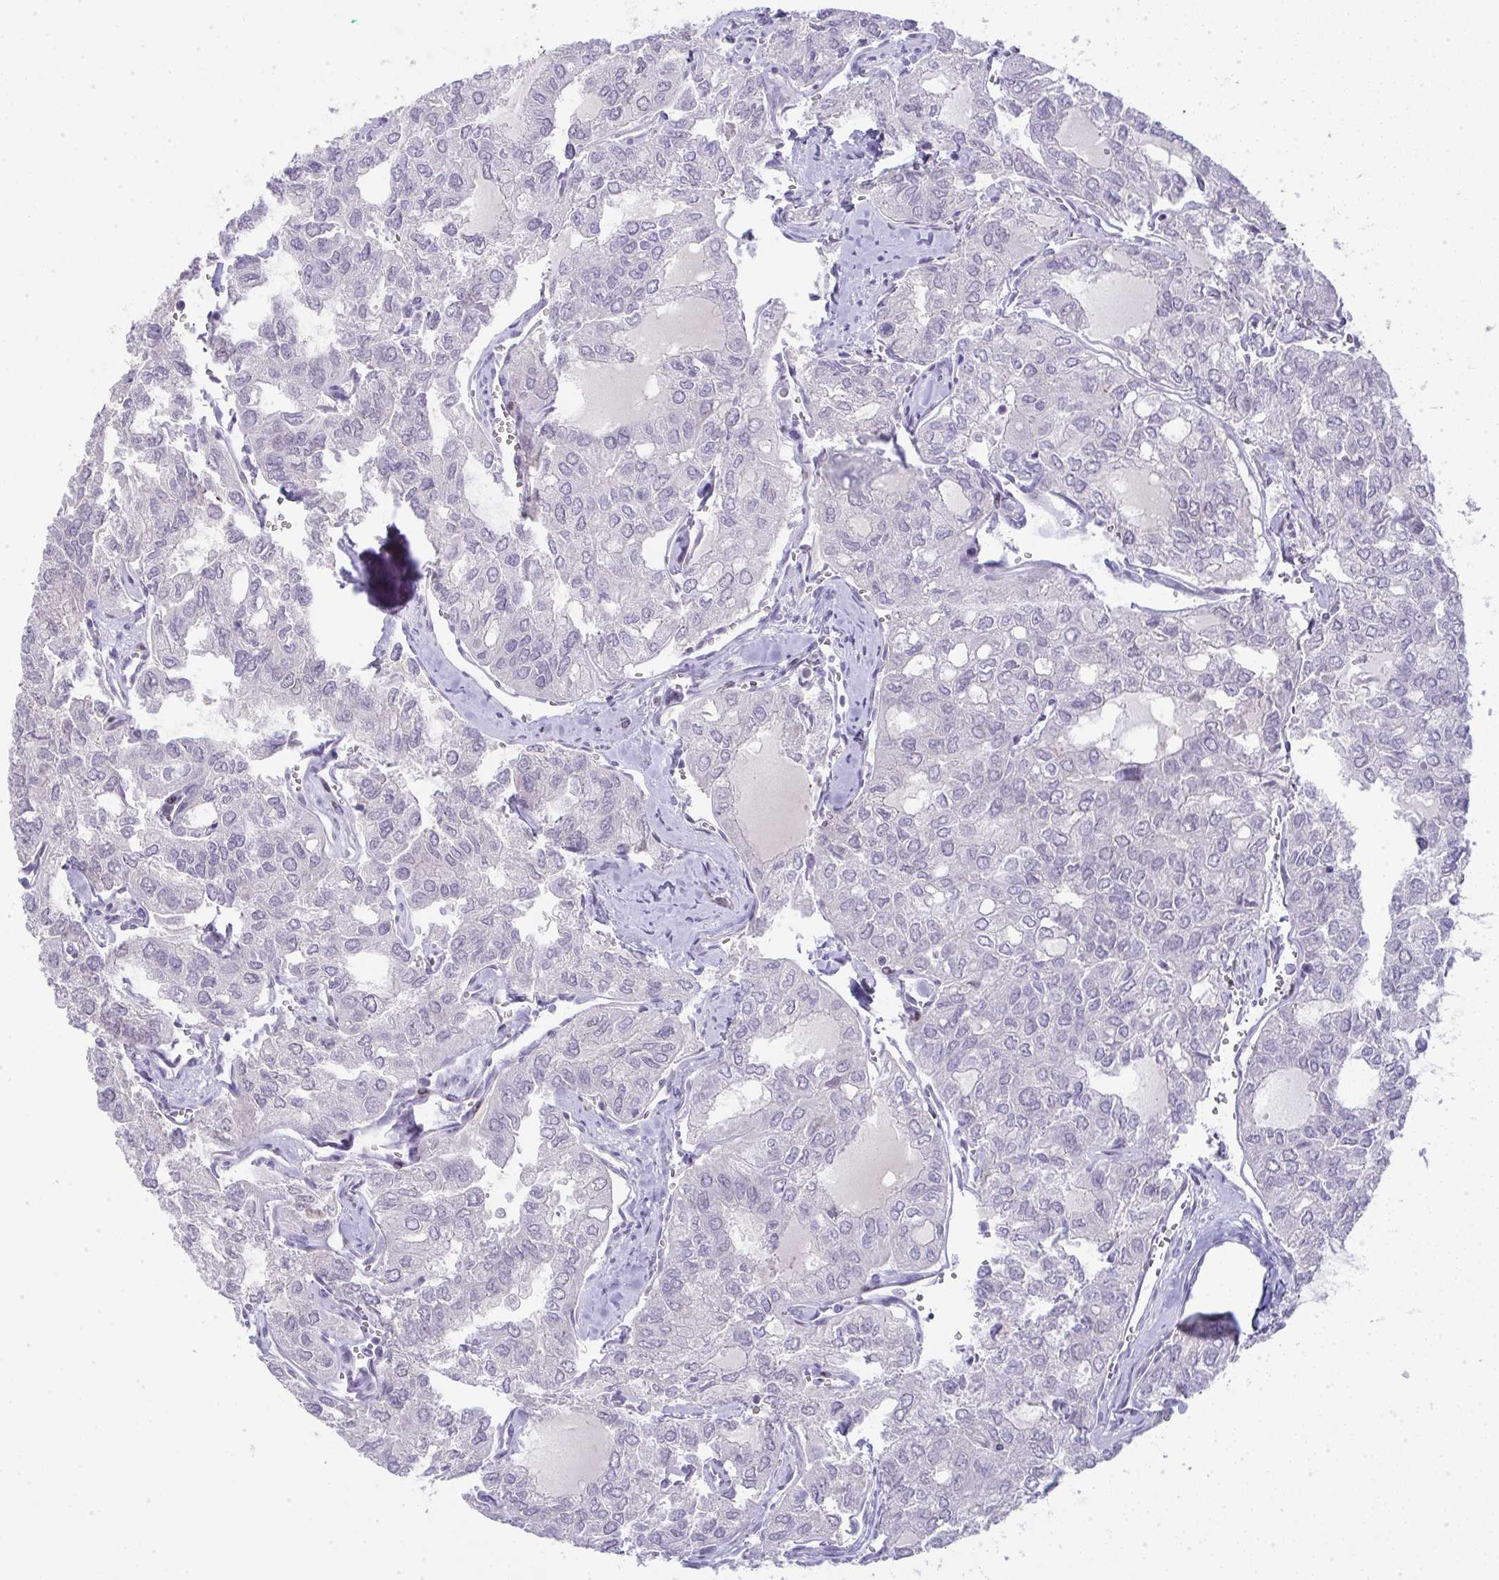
{"staining": {"intensity": "negative", "quantity": "none", "location": "none"}, "tissue": "thyroid cancer", "cell_type": "Tumor cells", "image_type": "cancer", "snomed": [{"axis": "morphology", "description": "Follicular adenoma carcinoma, NOS"}, {"axis": "topography", "description": "Thyroid gland"}], "caption": "This is an IHC image of human thyroid cancer (follicular adenoma carcinoma). There is no expression in tumor cells.", "gene": "GALNT16", "patient": {"sex": "male", "age": 75}}